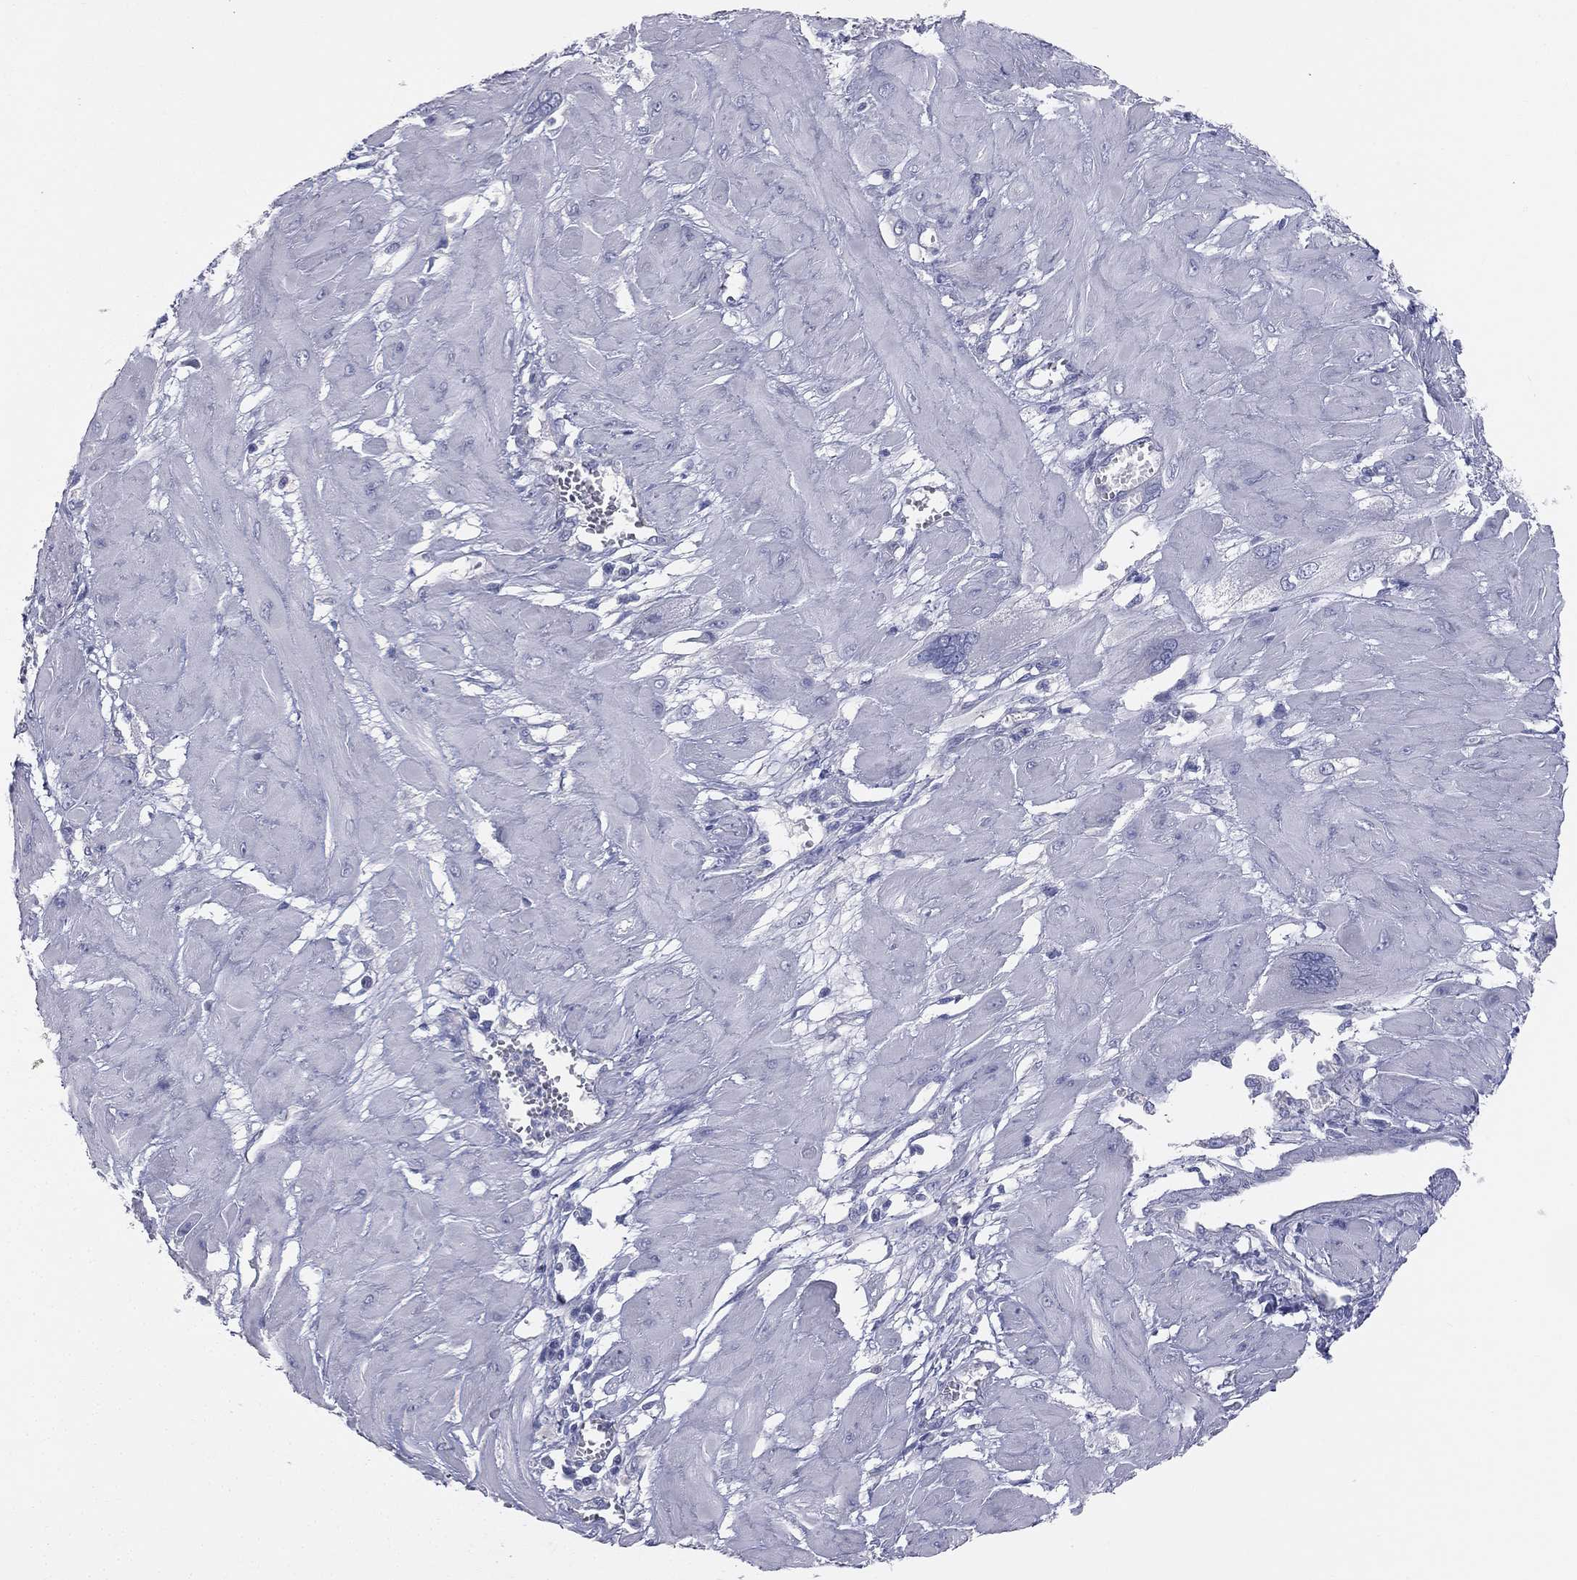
{"staining": {"intensity": "negative", "quantity": "none", "location": "none"}, "tissue": "cervical cancer", "cell_type": "Tumor cells", "image_type": "cancer", "snomed": [{"axis": "morphology", "description": "Squamous cell carcinoma, NOS"}, {"axis": "topography", "description": "Cervix"}], "caption": "DAB (3,3'-diaminobenzidine) immunohistochemical staining of cervical cancer exhibits no significant positivity in tumor cells.", "gene": "STK31", "patient": {"sex": "female", "age": 34}}